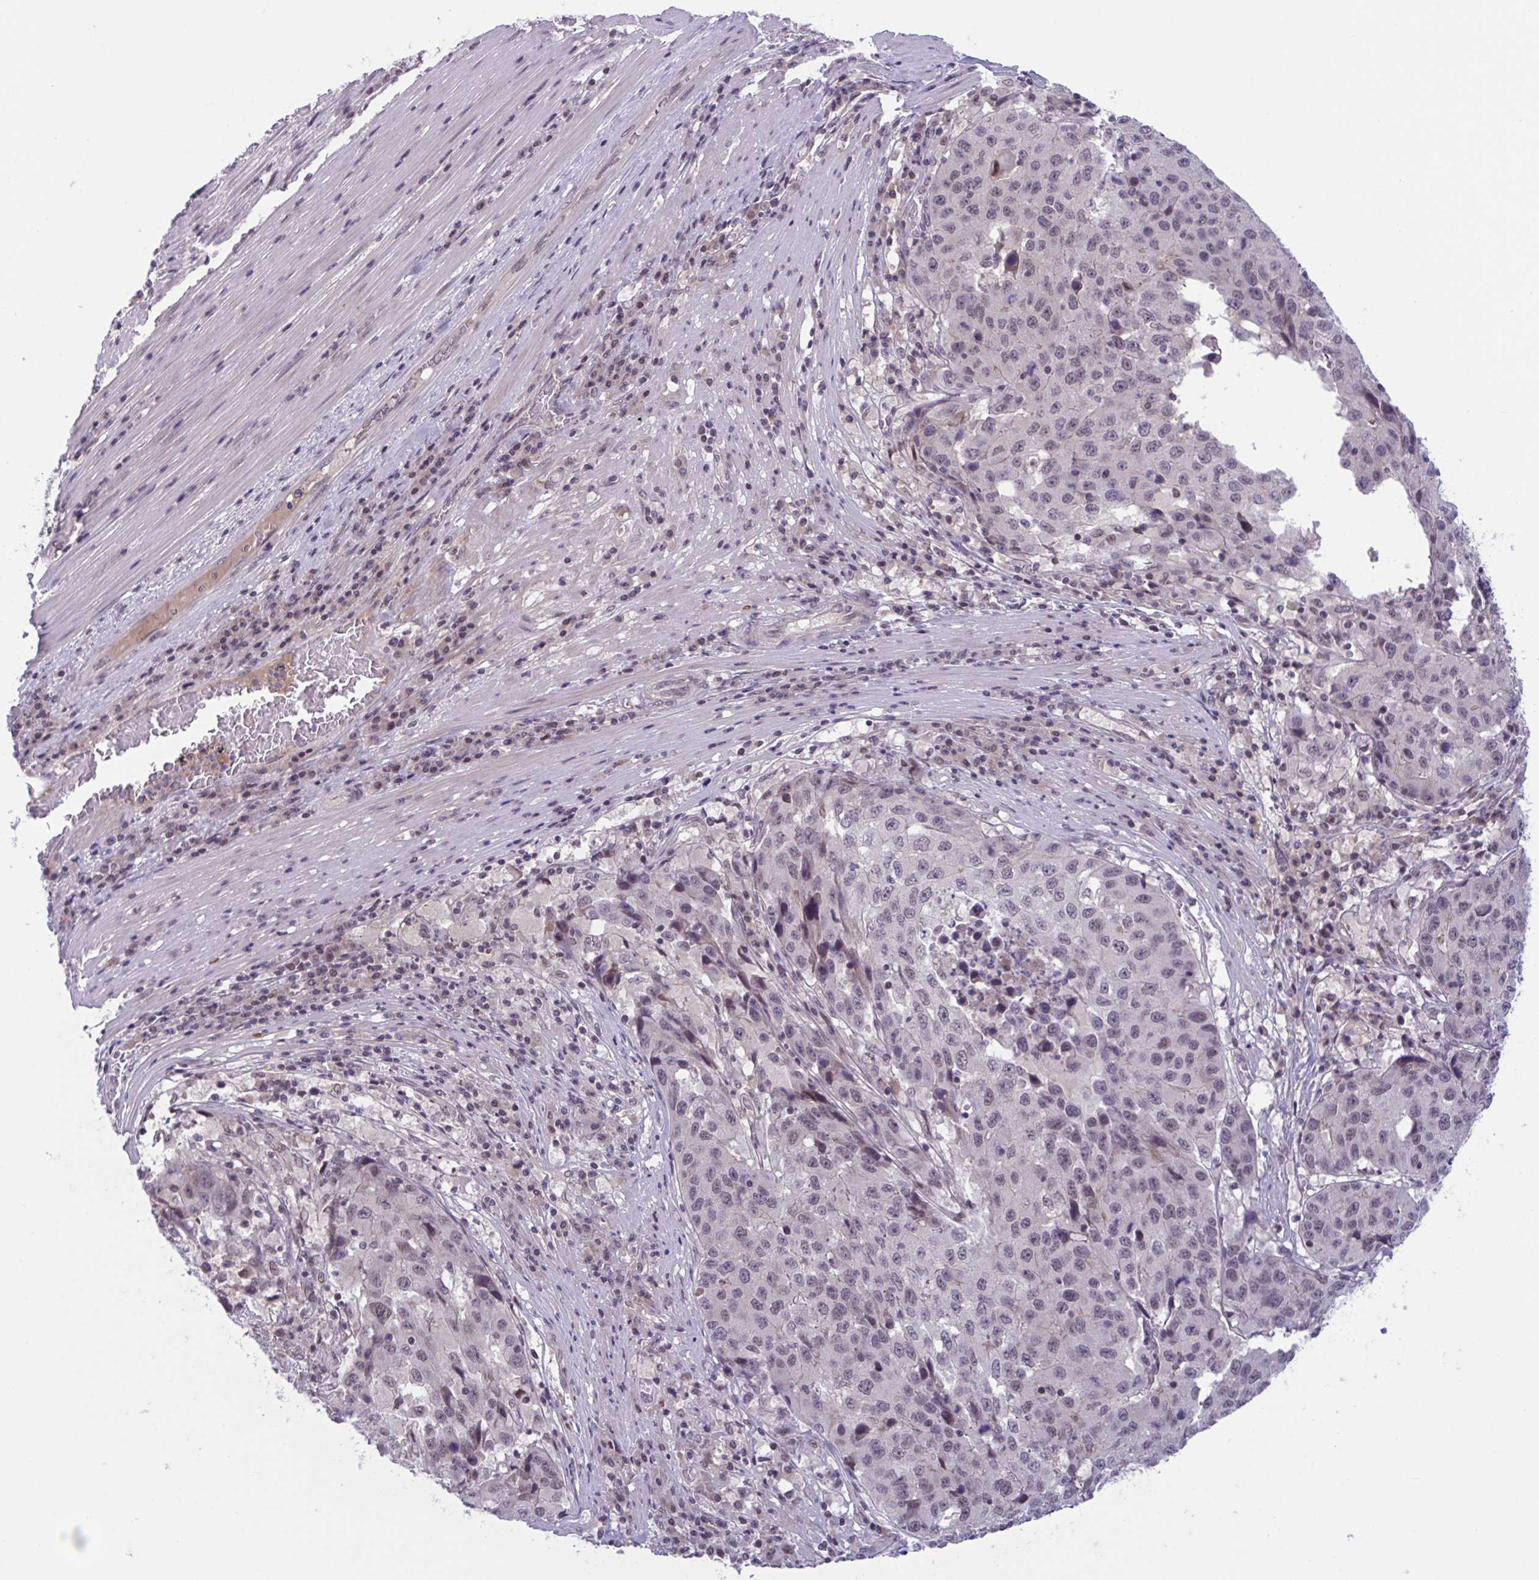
{"staining": {"intensity": "negative", "quantity": "none", "location": "none"}, "tissue": "stomach cancer", "cell_type": "Tumor cells", "image_type": "cancer", "snomed": [{"axis": "morphology", "description": "Adenocarcinoma, NOS"}, {"axis": "topography", "description": "Stomach"}], "caption": "A high-resolution histopathology image shows IHC staining of stomach cancer, which demonstrates no significant staining in tumor cells.", "gene": "TTC7B", "patient": {"sex": "male", "age": 71}}